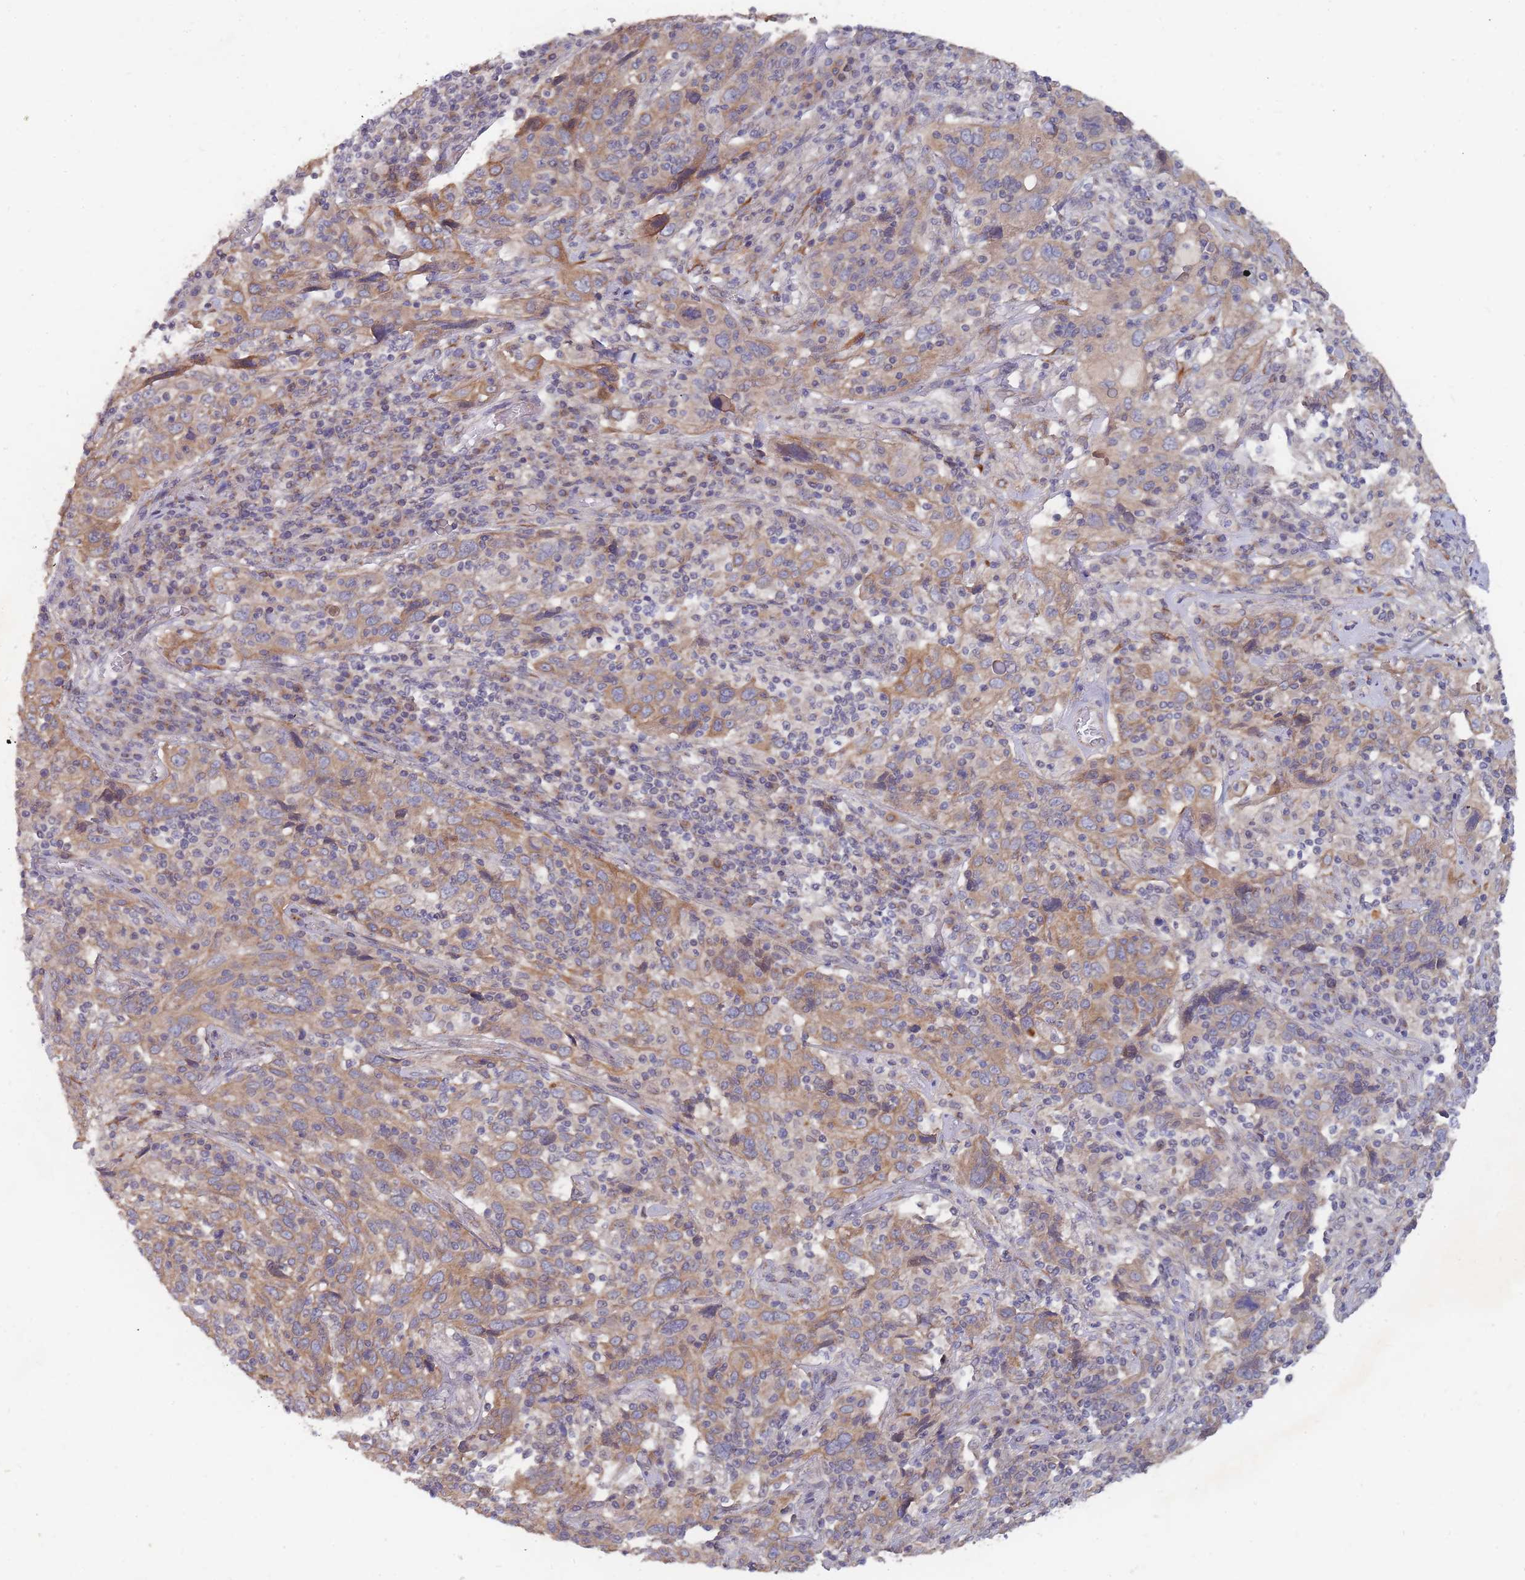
{"staining": {"intensity": "moderate", "quantity": ">75%", "location": "cytoplasmic/membranous"}, "tissue": "cervical cancer", "cell_type": "Tumor cells", "image_type": "cancer", "snomed": [{"axis": "morphology", "description": "Squamous cell carcinoma, NOS"}, {"axis": "topography", "description": "Cervix"}], "caption": "IHC of human squamous cell carcinoma (cervical) demonstrates medium levels of moderate cytoplasmic/membranous staining in about >75% of tumor cells. The staining was performed using DAB to visualize the protein expression in brown, while the nuclei were stained in blue with hematoxylin (Magnification: 20x).", "gene": "SLC35F5", "patient": {"sex": "female", "age": 46}}